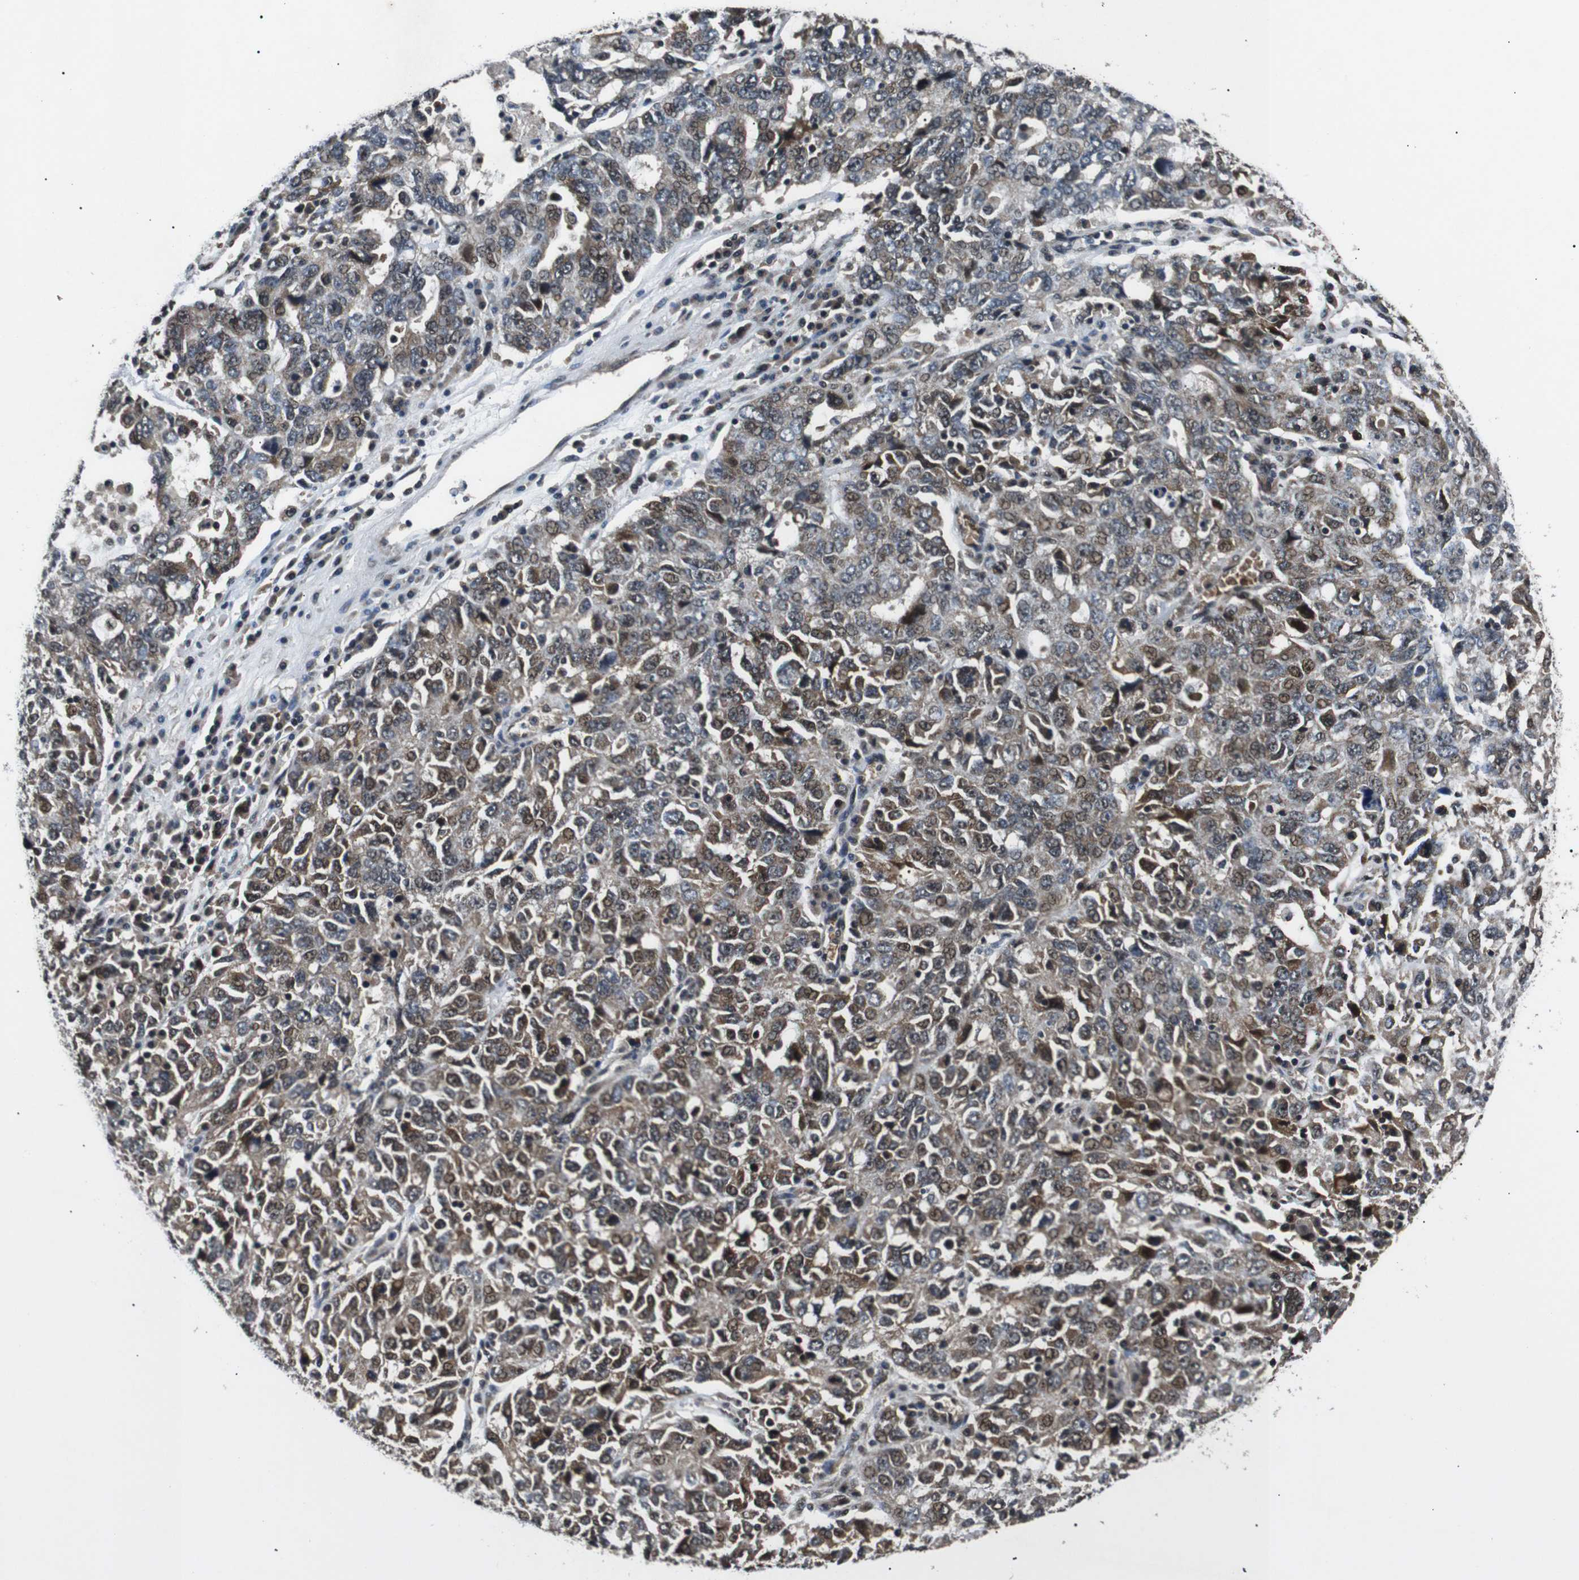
{"staining": {"intensity": "moderate", "quantity": "25%-75%", "location": "cytoplasmic/membranous,nuclear"}, "tissue": "ovarian cancer", "cell_type": "Tumor cells", "image_type": "cancer", "snomed": [{"axis": "morphology", "description": "Carcinoma, endometroid"}, {"axis": "topography", "description": "Ovary"}], "caption": "Ovarian cancer (endometroid carcinoma) was stained to show a protein in brown. There is medium levels of moderate cytoplasmic/membranous and nuclear staining in approximately 25%-75% of tumor cells.", "gene": "SKP1", "patient": {"sex": "female", "age": 62}}